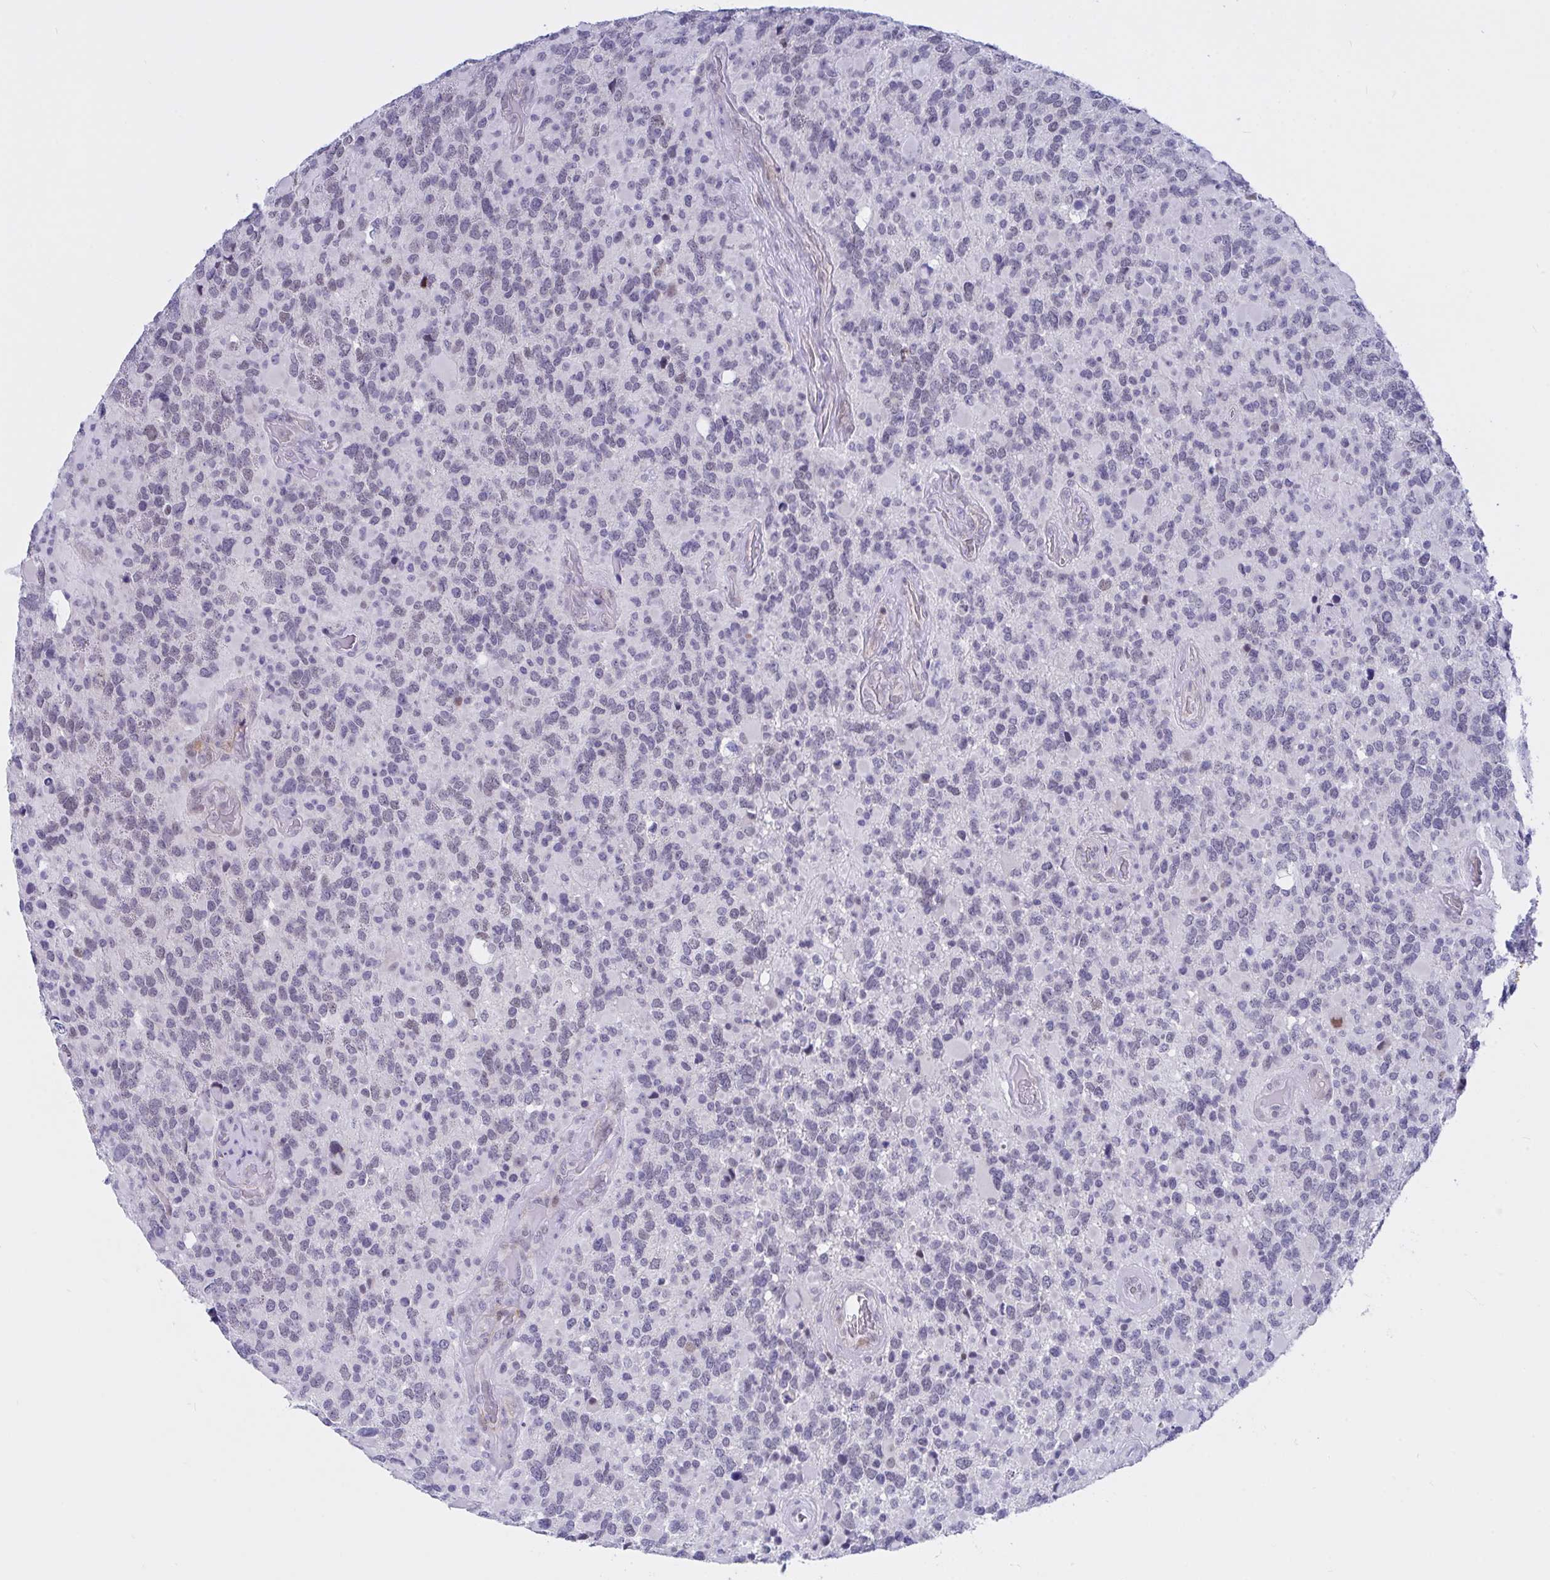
{"staining": {"intensity": "negative", "quantity": "none", "location": "none"}, "tissue": "glioma", "cell_type": "Tumor cells", "image_type": "cancer", "snomed": [{"axis": "morphology", "description": "Glioma, malignant, High grade"}, {"axis": "topography", "description": "Brain"}], "caption": "A high-resolution micrograph shows immunohistochemistry (IHC) staining of high-grade glioma (malignant), which demonstrates no significant expression in tumor cells.", "gene": "FBXL22", "patient": {"sex": "female", "age": 40}}